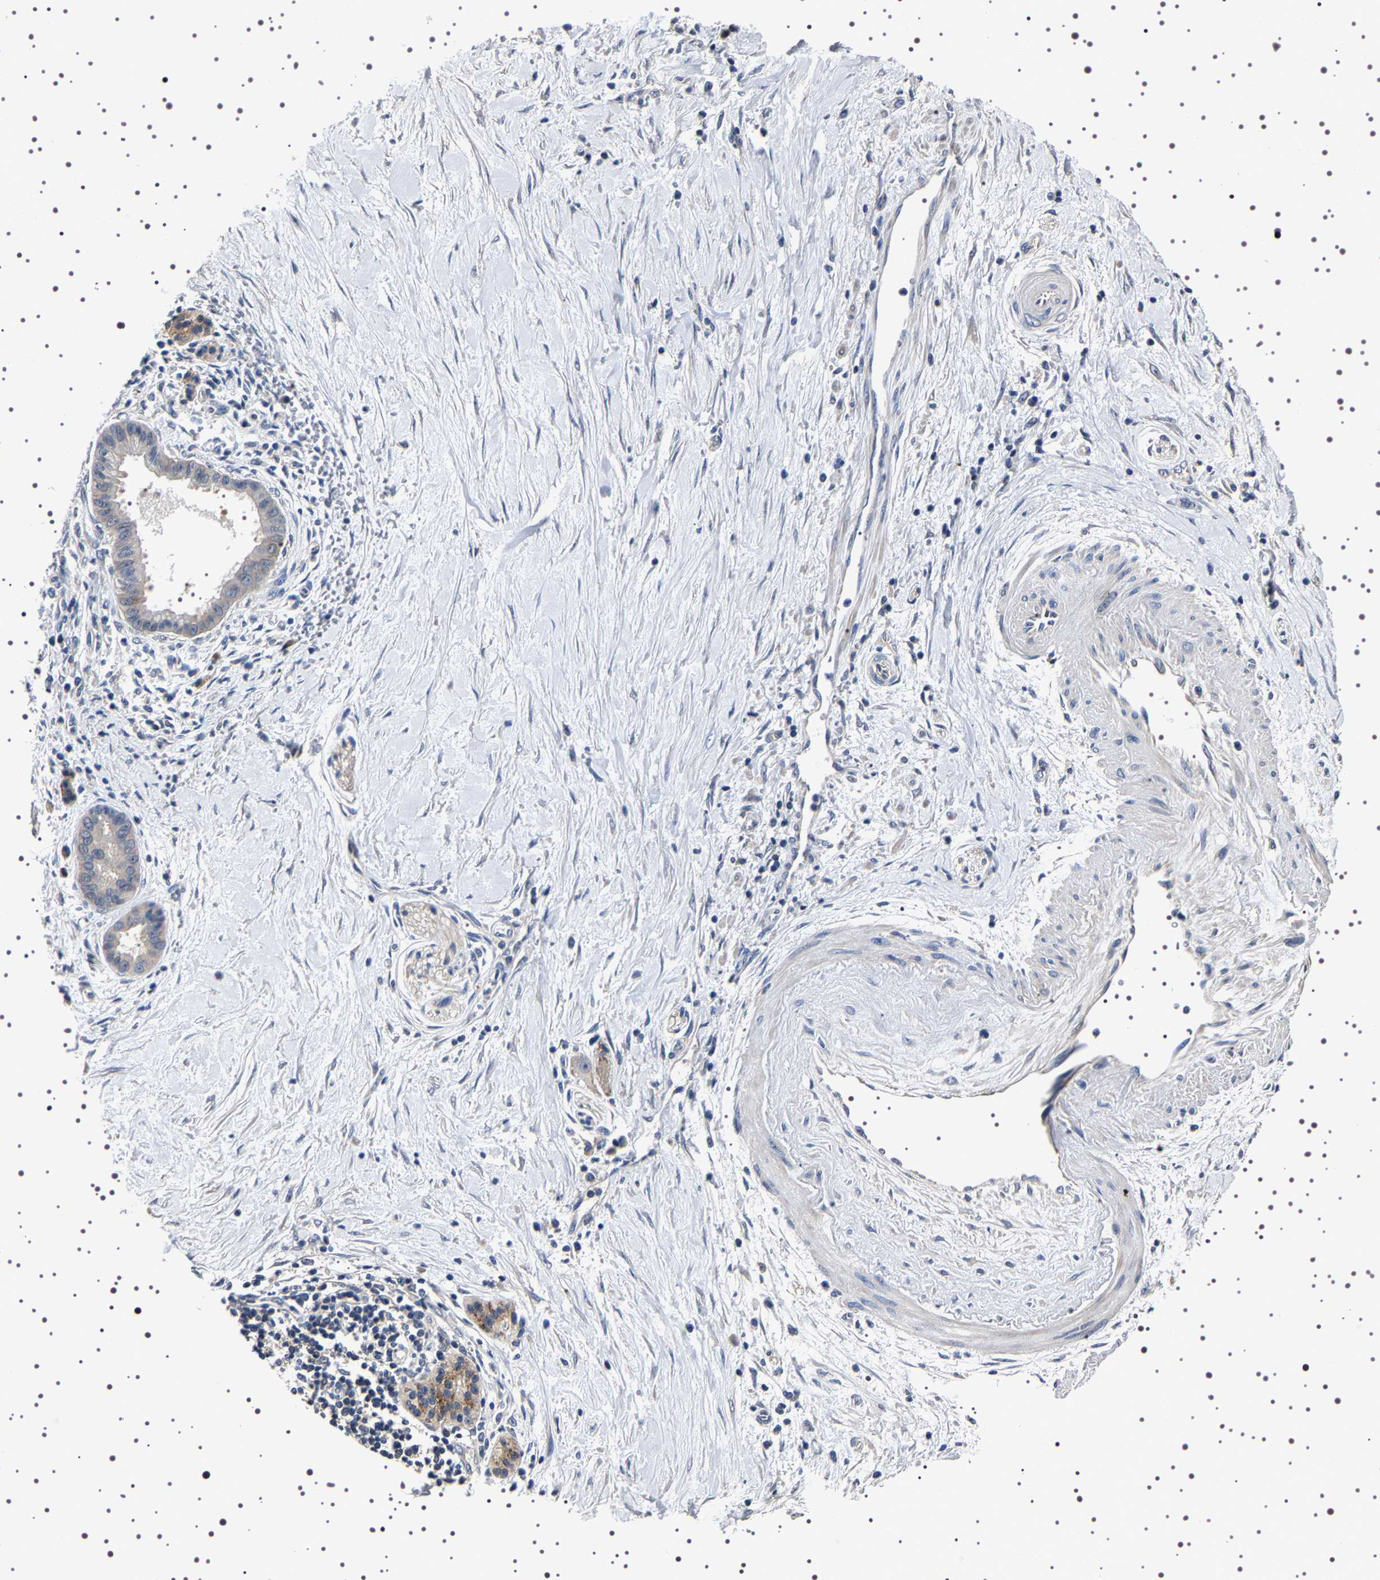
{"staining": {"intensity": "negative", "quantity": "none", "location": "none"}, "tissue": "pancreatic cancer", "cell_type": "Tumor cells", "image_type": "cancer", "snomed": [{"axis": "morphology", "description": "Adenocarcinoma, NOS"}, {"axis": "topography", "description": "Pancreas"}], "caption": "Micrograph shows no protein staining in tumor cells of pancreatic cancer tissue.", "gene": "TARBP1", "patient": {"sex": "male", "age": 59}}